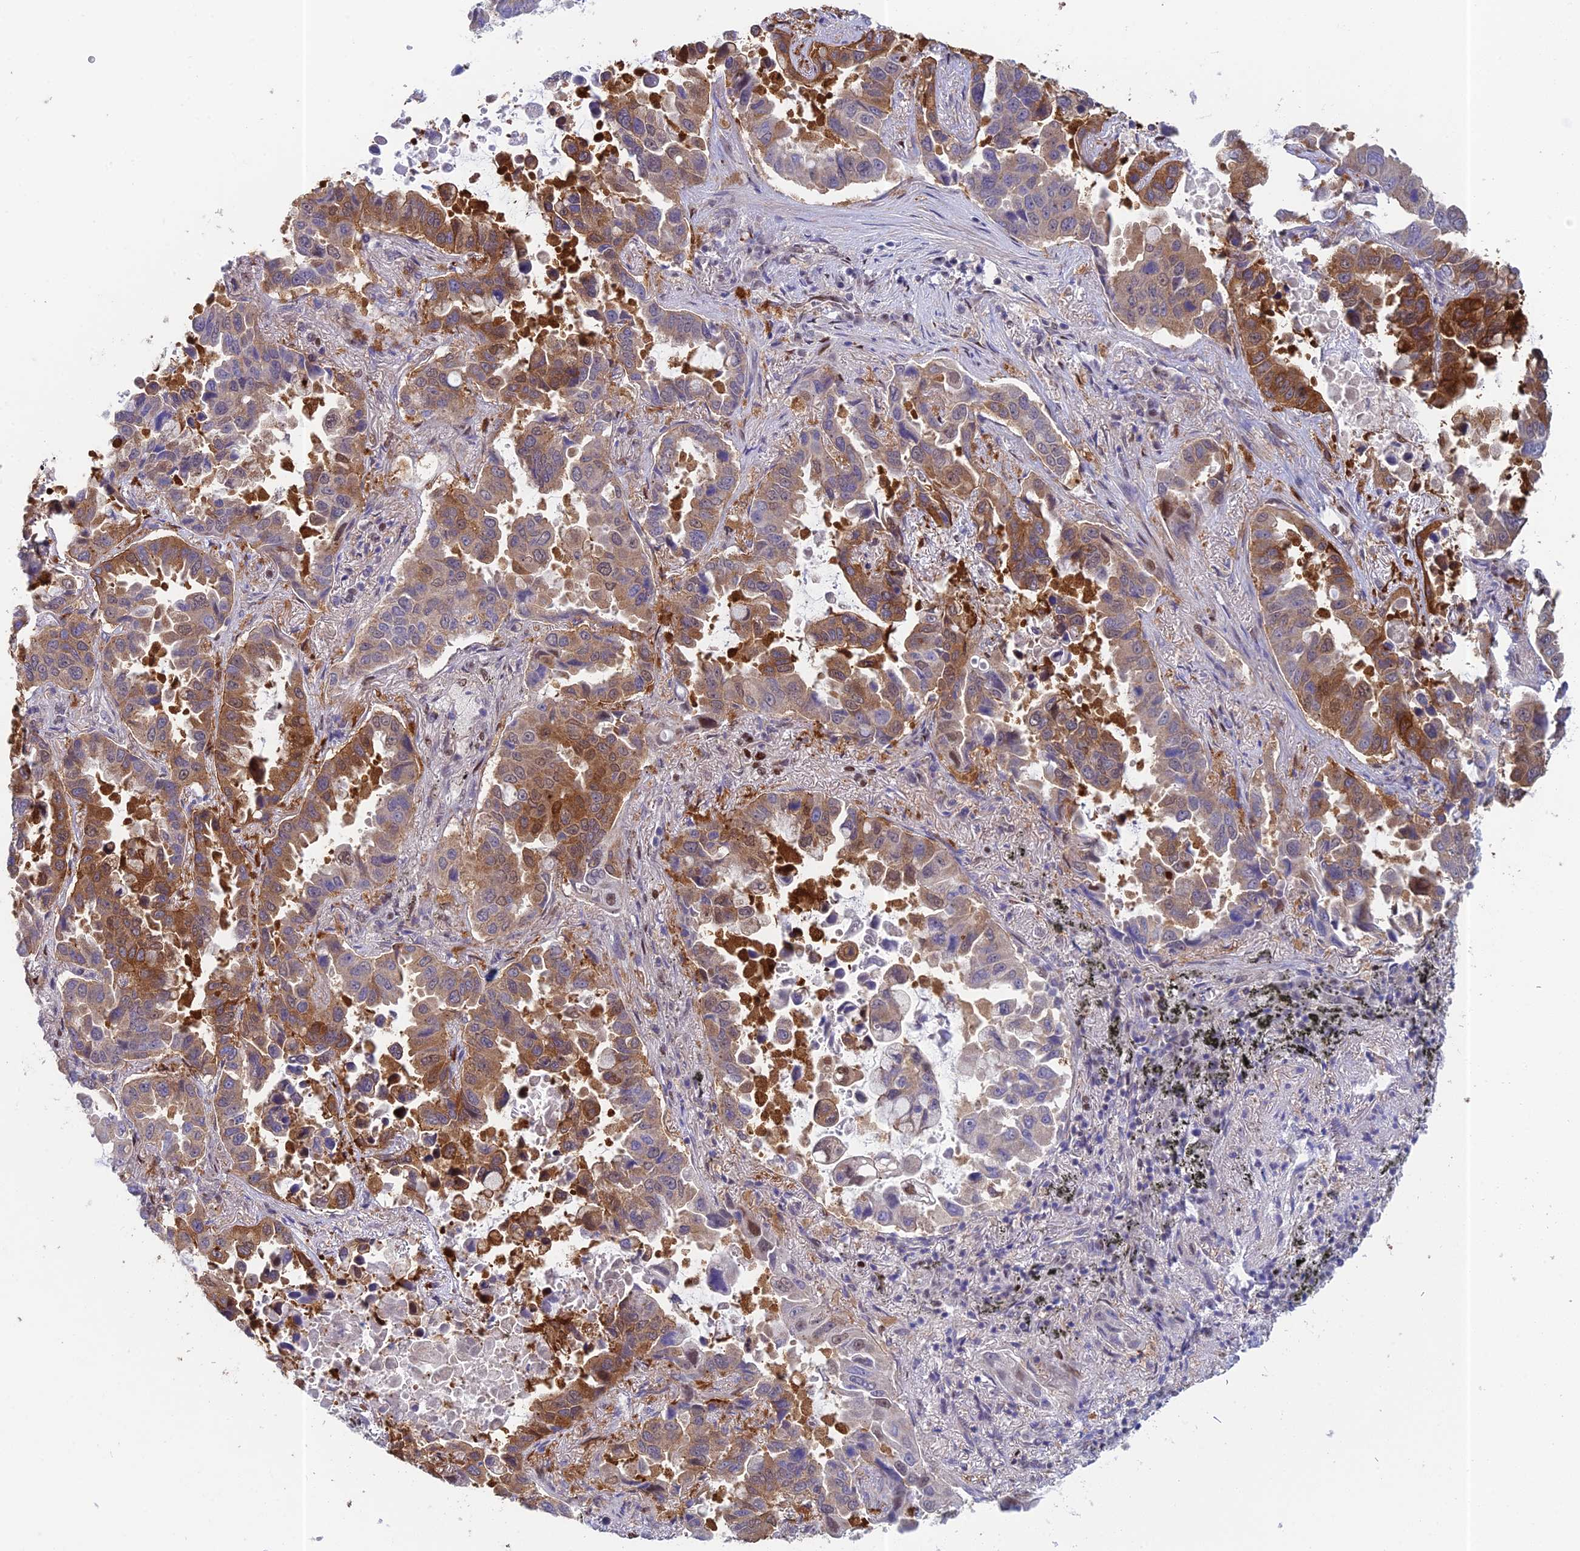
{"staining": {"intensity": "moderate", "quantity": ">75%", "location": "cytoplasmic/membranous"}, "tissue": "lung cancer", "cell_type": "Tumor cells", "image_type": "cancer", "snomed": [{"axis": "morphology", "description": "Adenocarcinoma, NOS"}, {"axis": "topography", "description": "Lung"}], "caption": "Brown immunohistochemical staining in lung cancer demonstrates moderate cytoplasmic/membranous expression in approximately >75% of tumor cells. (DAB IHC with brightfield microscopy, high magnification).", "gene": "MRPL17", "patient": {"sex": "male", "age": 64}}